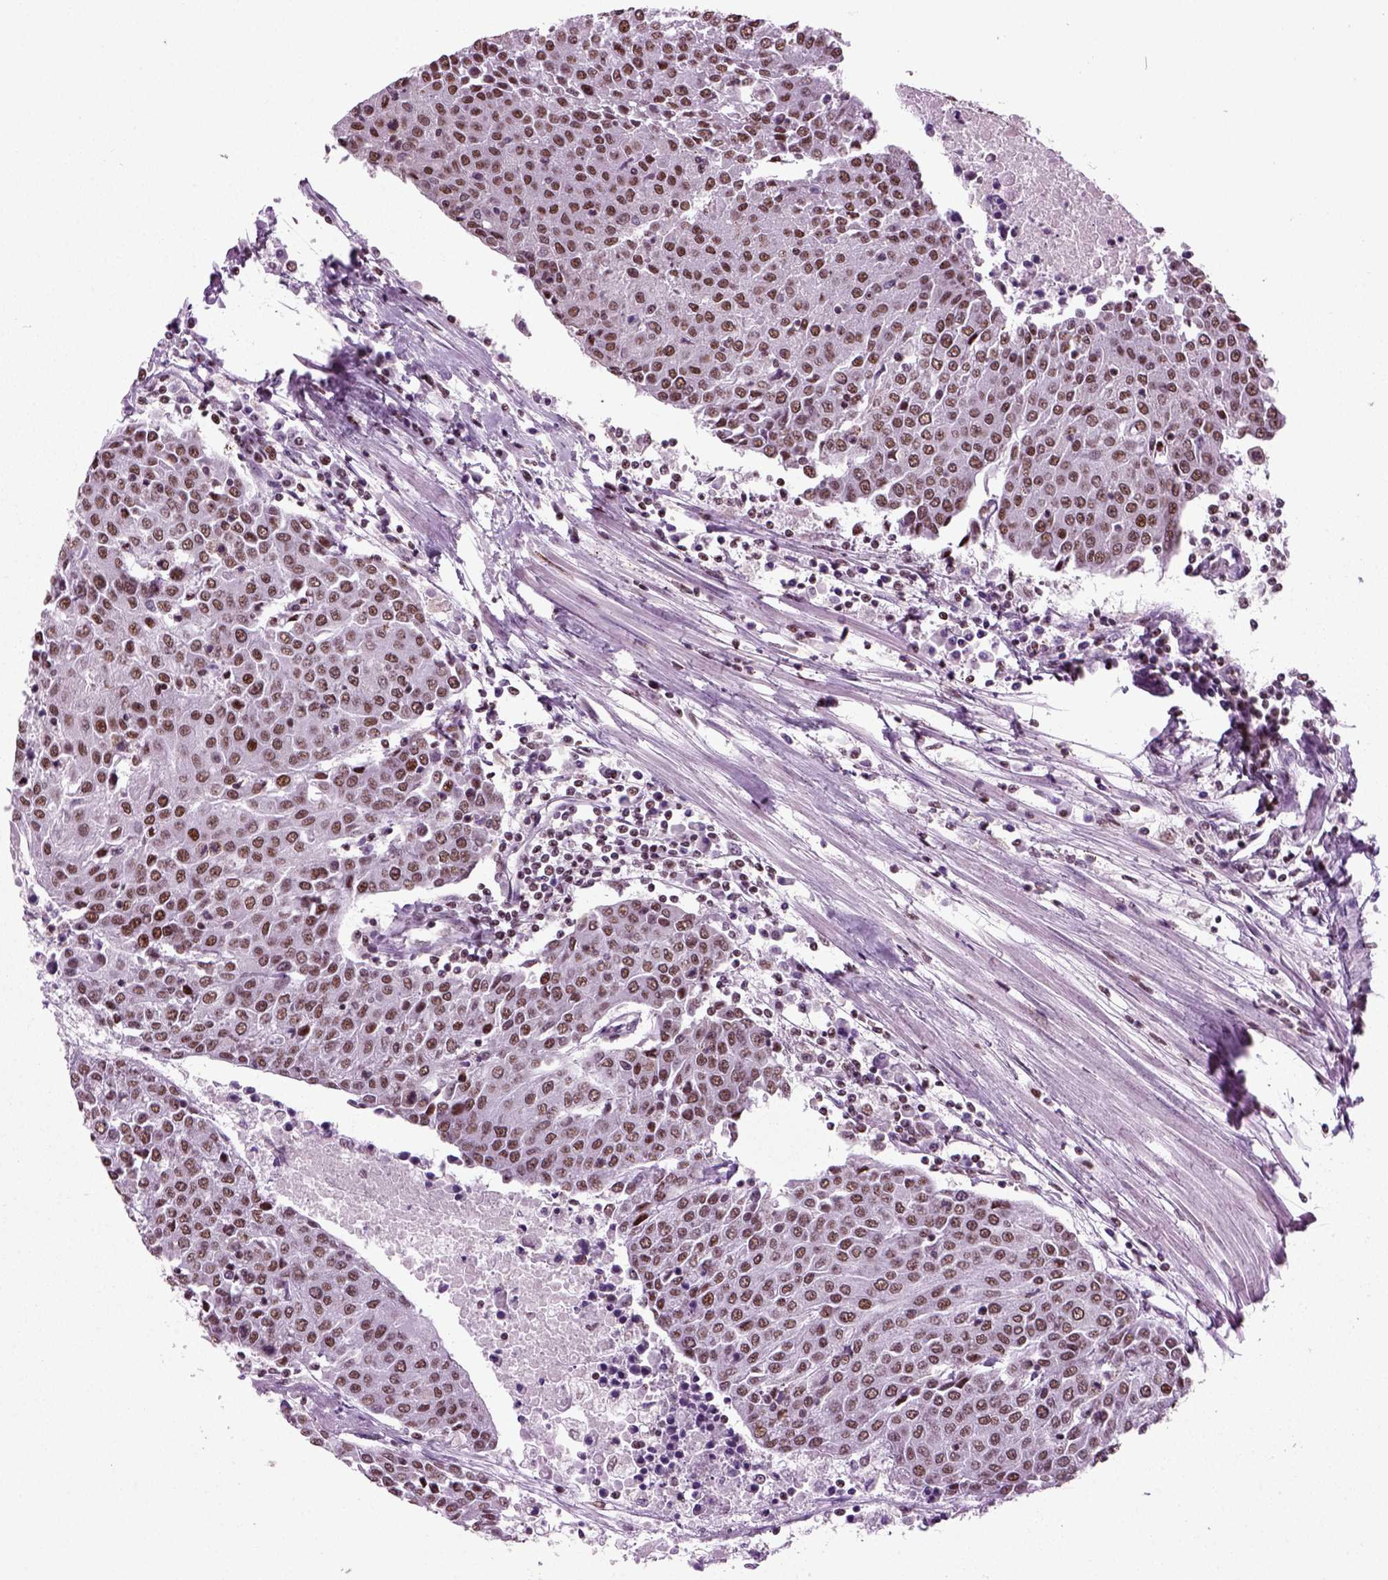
{"staining": {"intensity": "moderate", "quantity": ">75%", "location": "nuclear"}, "tissue": "urothelial cancer", "cell_type": "Tumor cells", "image_type": "cancer", "snomed": [{"axis": "morphology", "description": "Urothelial carcinoma, High grade"}, {"axis": "topography", "description": "Urinary bladder"}], "caption": "Human high-grade urothelial carcinoma stained for a protein (brown) displays moderate nuclear positive positivity in about >75% of tumor cells.", "gene": "RCOR3", "patient": {"sex": "female", "age": 85}}